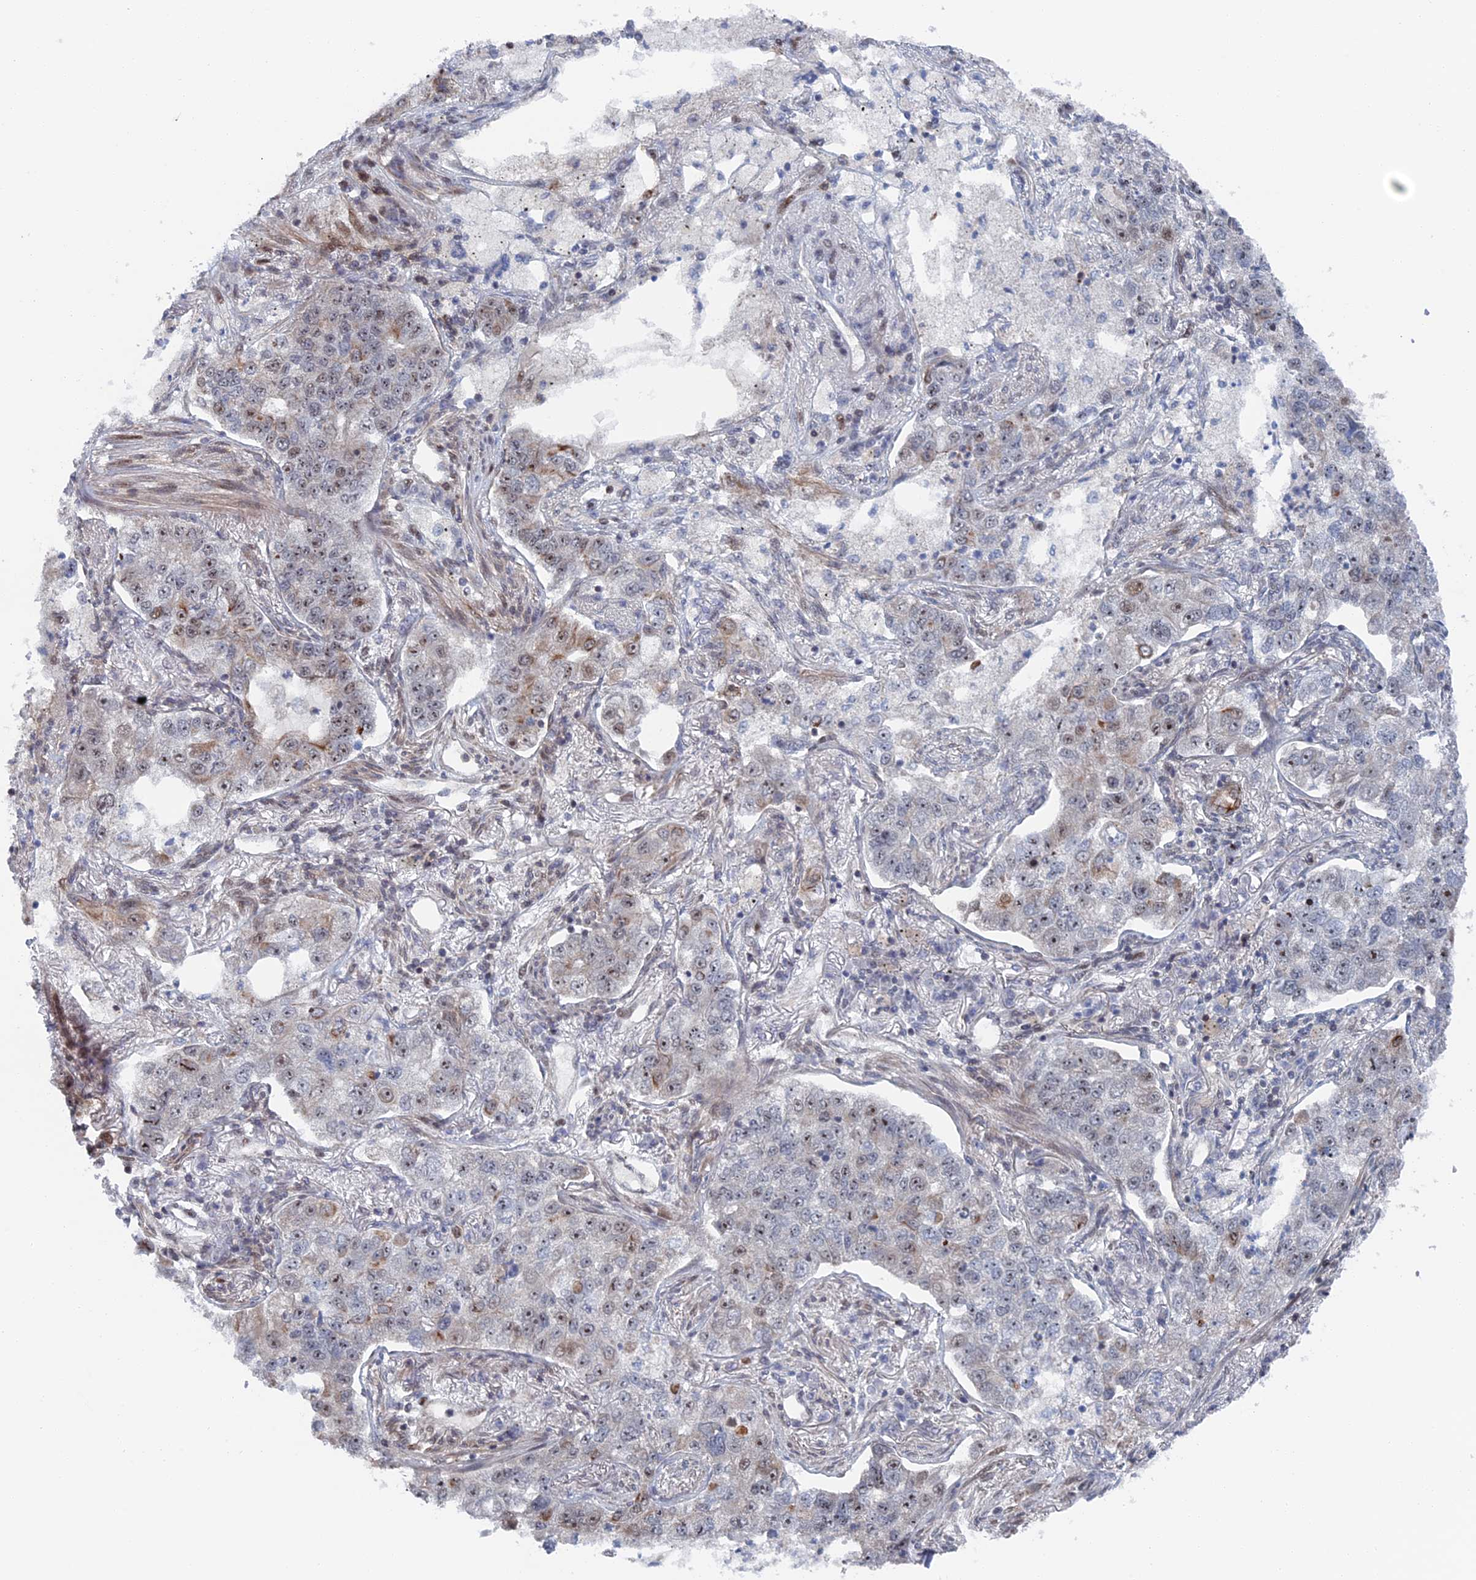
{"staining": {"intensity": "weak", "quantity": "25%-75%", "location": "nuclear"}, "tissue": "lung cancer", "cell_type": "Tumor cells", "image_type": "cancer", "snomed": [{"axis": "morphology", "description": "Adenocarcinoma, NOS"}, {"axis": "topography", "description": "Lung"}], "caption": "High-magnification brightfield microscopy of lung cancer (adenocarcinoma) stained with DAB (3,3'-diaminobenzidine) (brown) and counterstained with hematoxylin (blue). tumor cells exhibit weak nuclear expression is identified in about25%-75% of cells.", "gene": "IL7", "patient": {"sex": "male", "age": 49}}